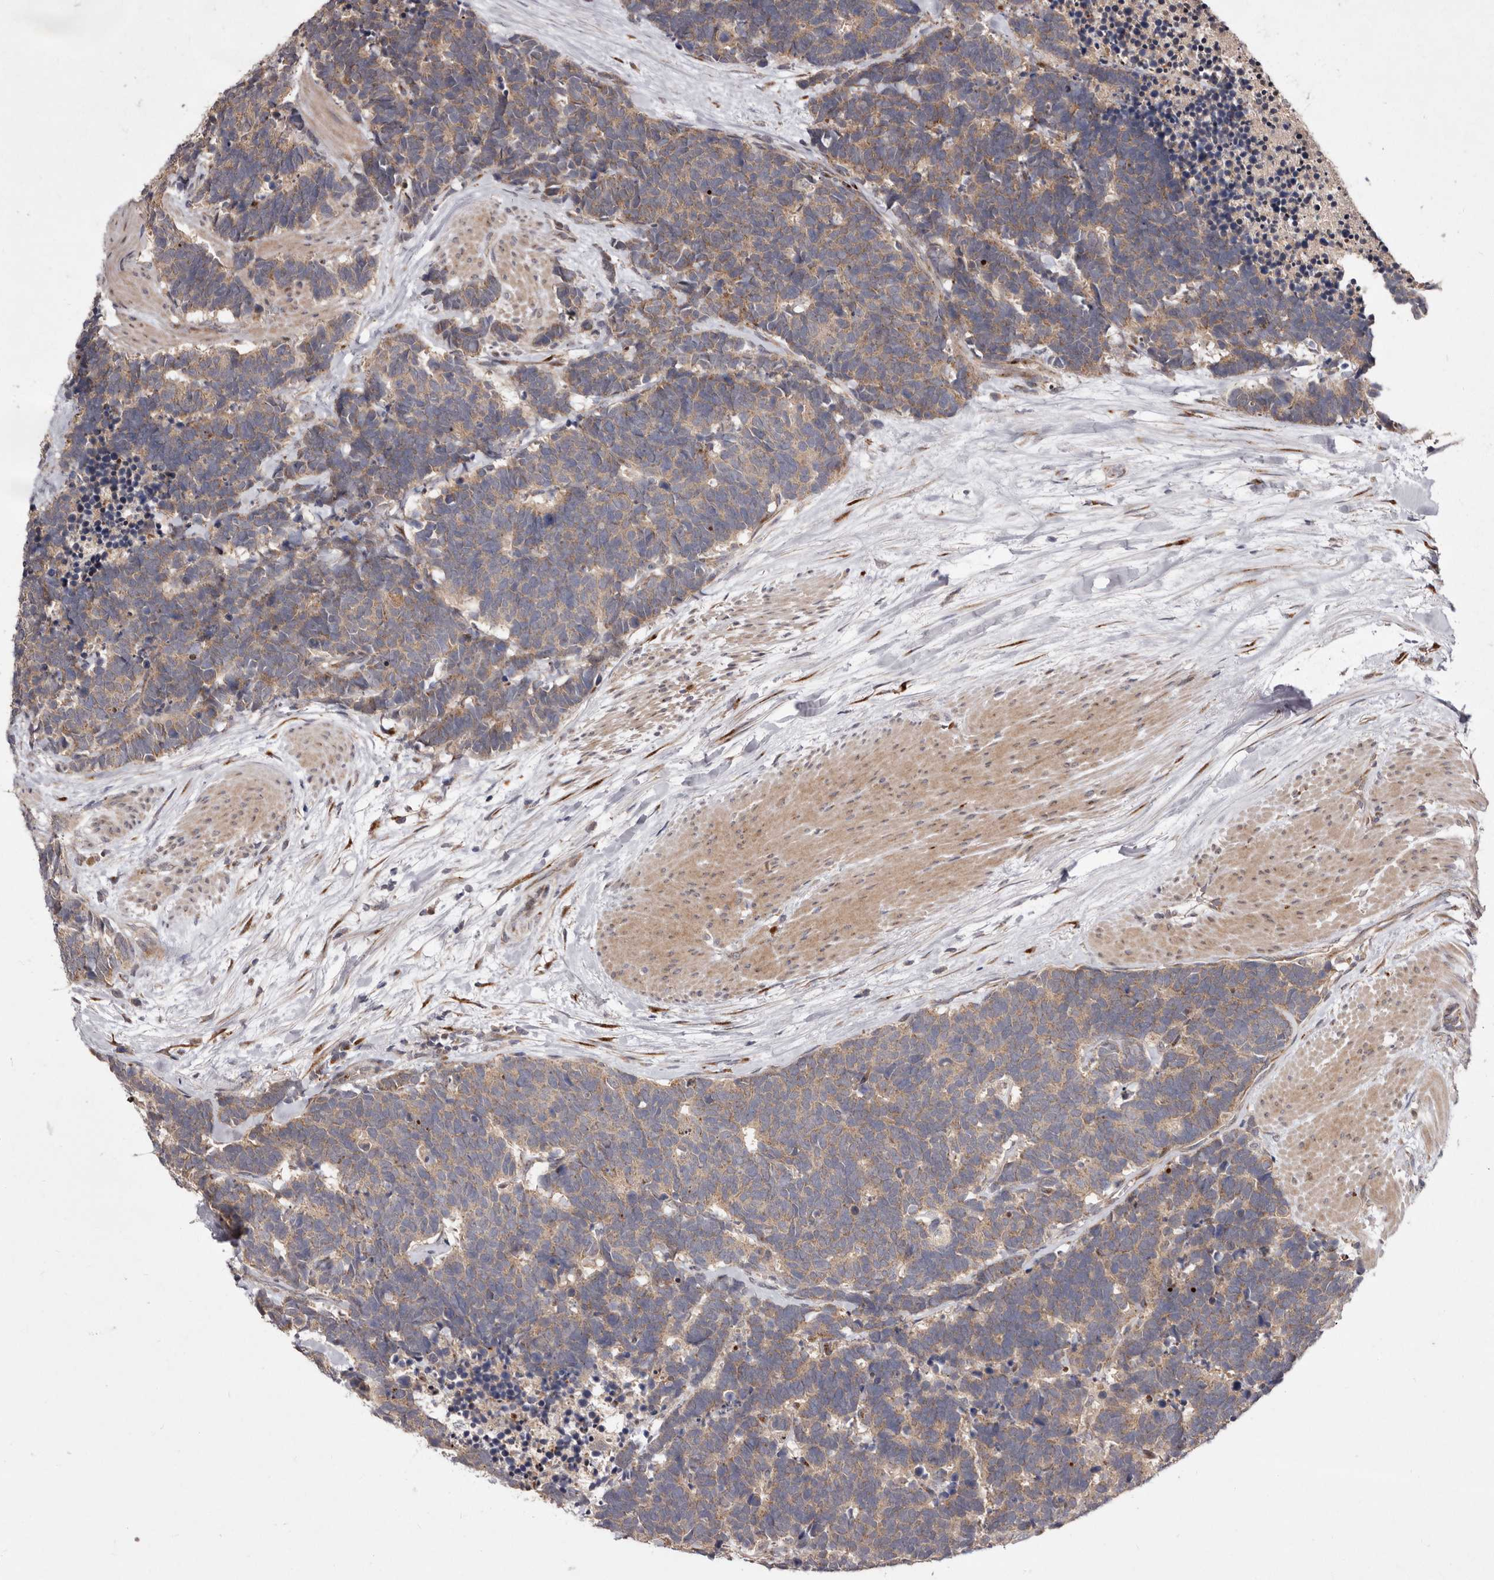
{"staining": {"intensity": "weak", "quantity": ">75%", "location": "cytoplasmic/membranous"}, "tissue": "carcinoid", "cell_type": "Tumor cells", "image_type": "cancer", "snomed": [{"axis": "morphology", "description": "Carcinoma, NOS"}, {"axis": "morphology", "description": "Carcinoid, malignant, NOS"}, {"axis": "topography", "description": "Urinary bladder"}], "caption": "Protein expression analysis of carcinoid displays weak cytoplasmic/membranous positivity in approximately >75% of tumor cells.", "gene": "FLAD1", "patient": {"sex": "male", "age": 57}}